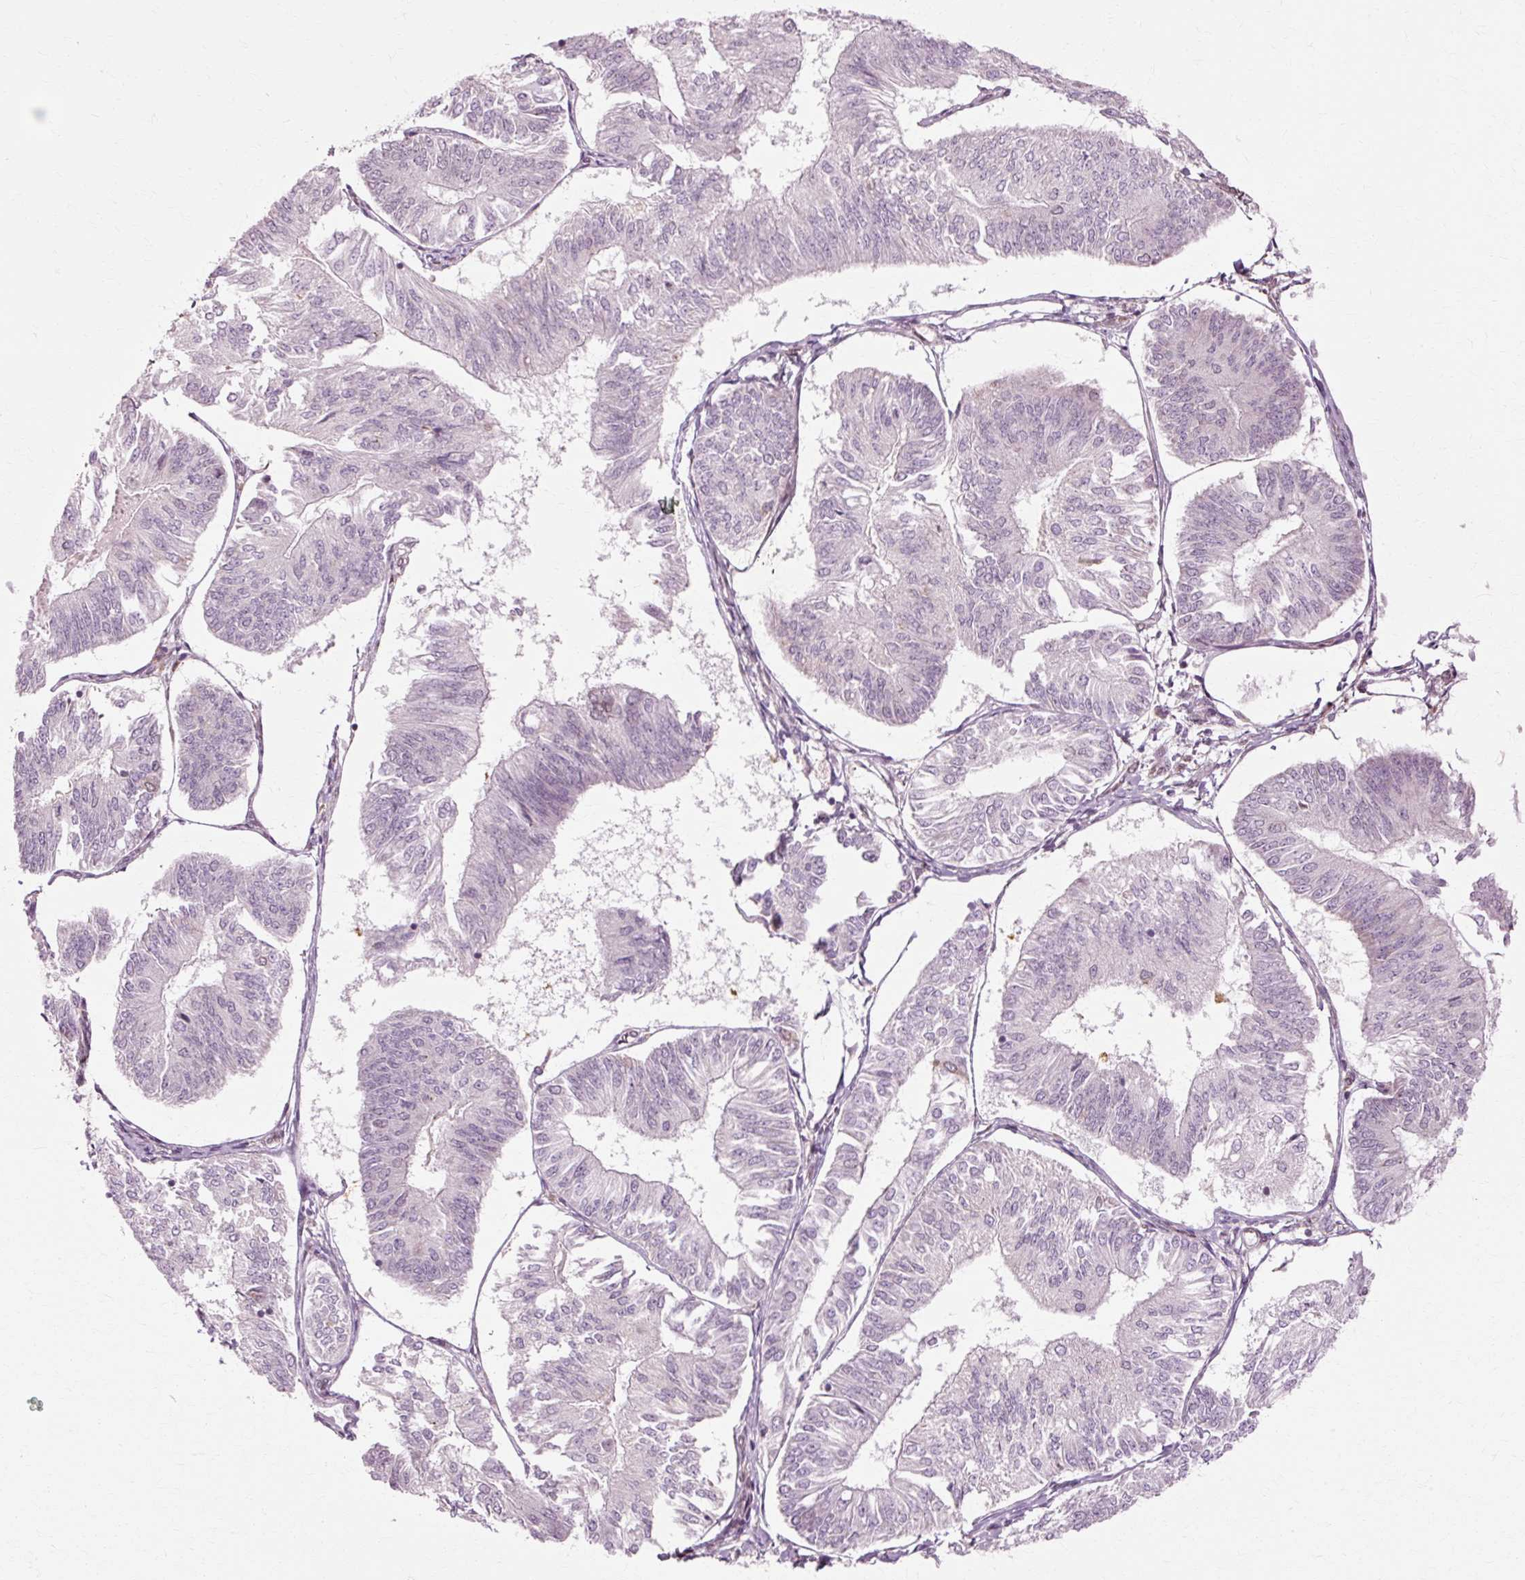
{"staining": {"intensity": "negative", "quantity": "none", "location": "none"}, "tissue": "endometrial cancer", "cell_type": "Tumor cells", "image_type": "cancer", "snomed": [{"axis": "morphology", "description": "Adenocarcinoma, NOS"}, {"axis": "topography", "description": "Endometrium"}], "caption": "Endometrial cancer stained for a protein using immunohistochemistry (IHC) exhibits no positivity tumor cells.", "gene": "RGPD5", "patient": {"sex": "female", "age": 58}}